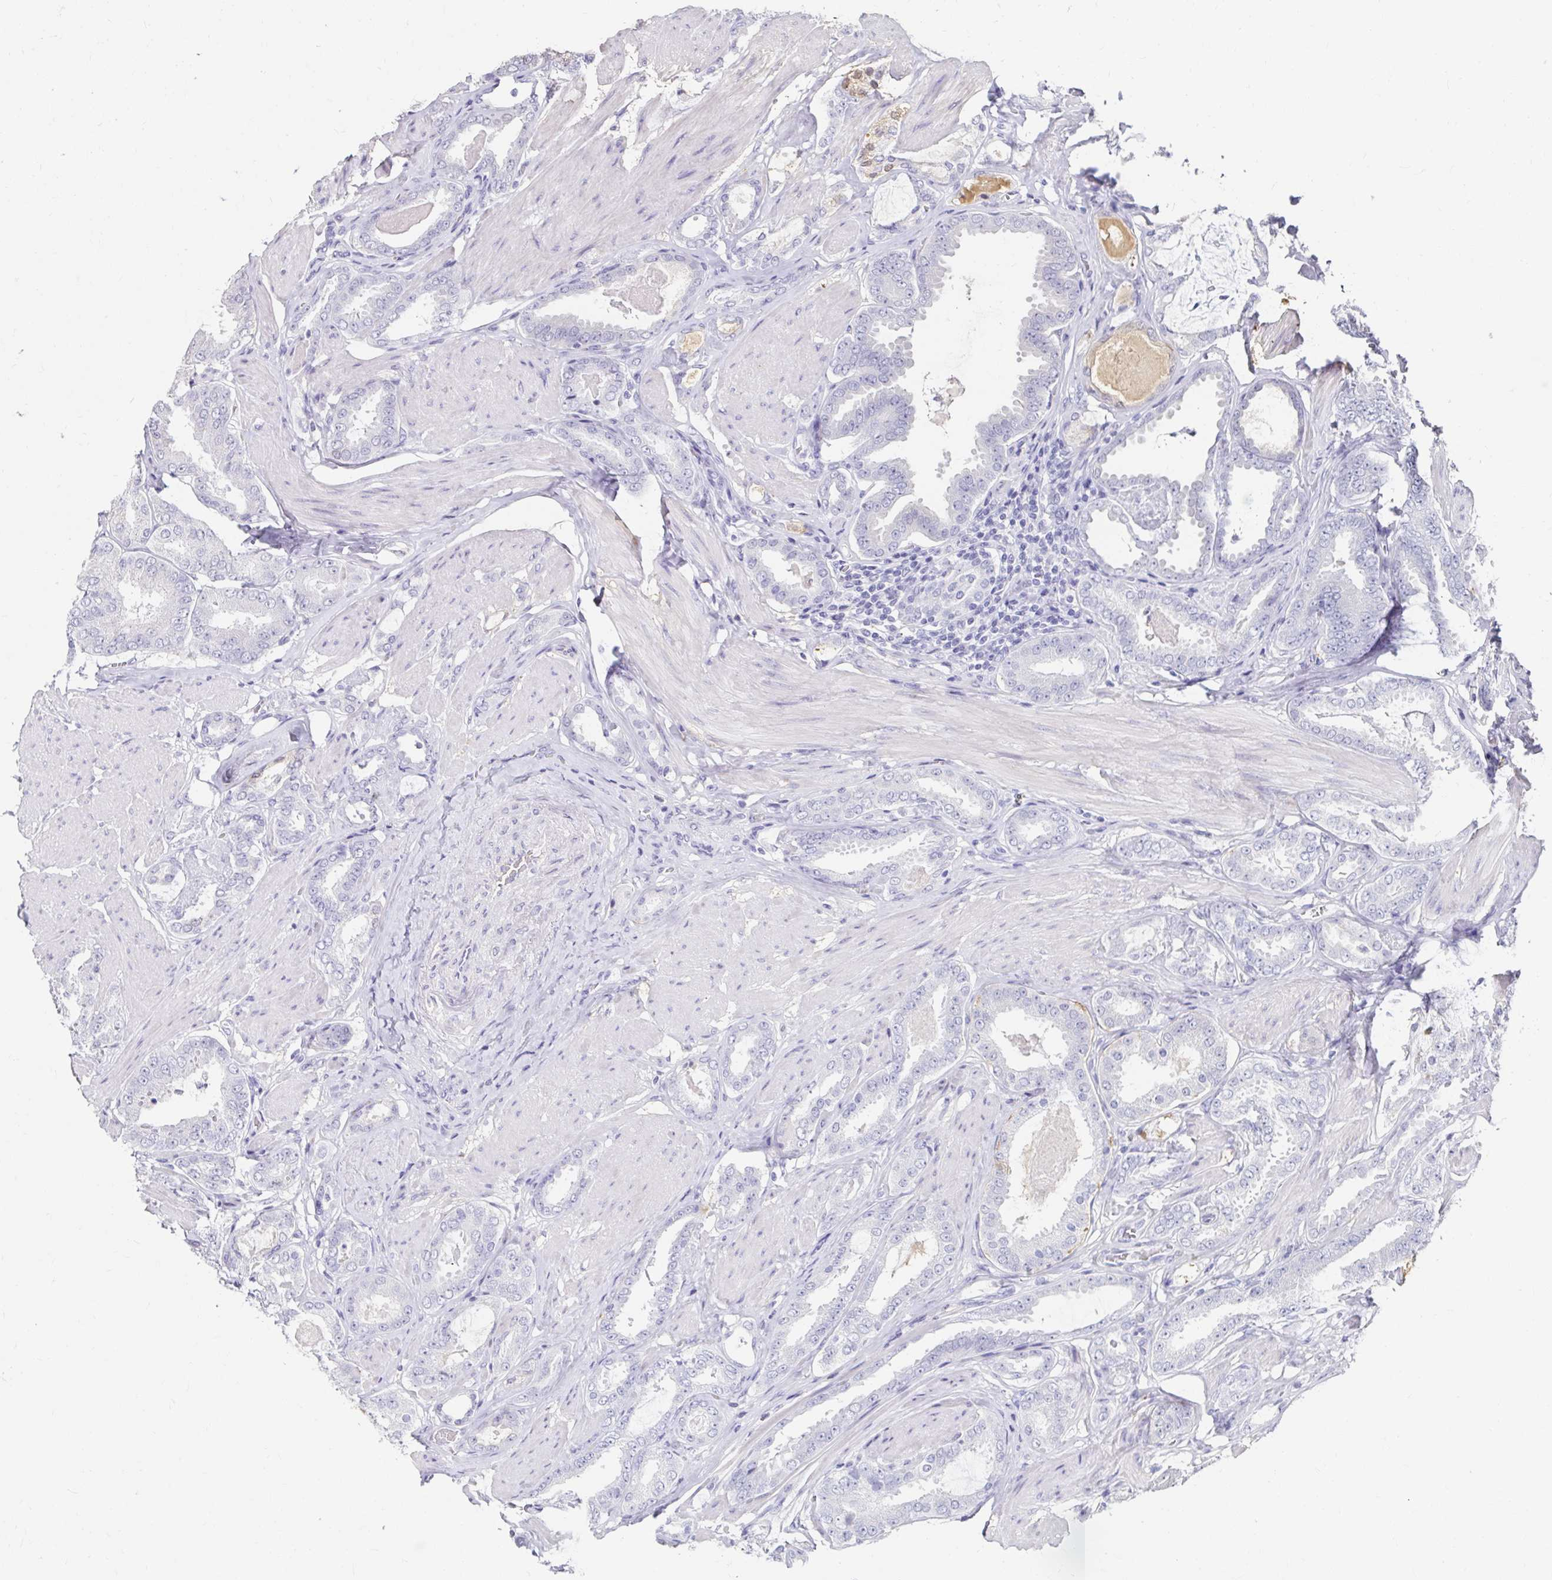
{"staining": {"intensity": "negative", "quantity": "none", "location": "none"}, "tissue": "prostate cancer", "cell_type": "Tumor cells", "image_type": "cancer", "snomed": [{"axis": "morphology", "description": "Adenocarcinoma, High grade"}, {"axis": "topography", "description": "Prostate"}], "caption": "Tumor cells are negative for brown protein staining in prostate cancer. (DAB (3,3'-diaminobenzidine) immunohistochemistry with hematoxylin counter stain).", "gene": "SCG3", "patient": {"sex": "male", "age": 63}}